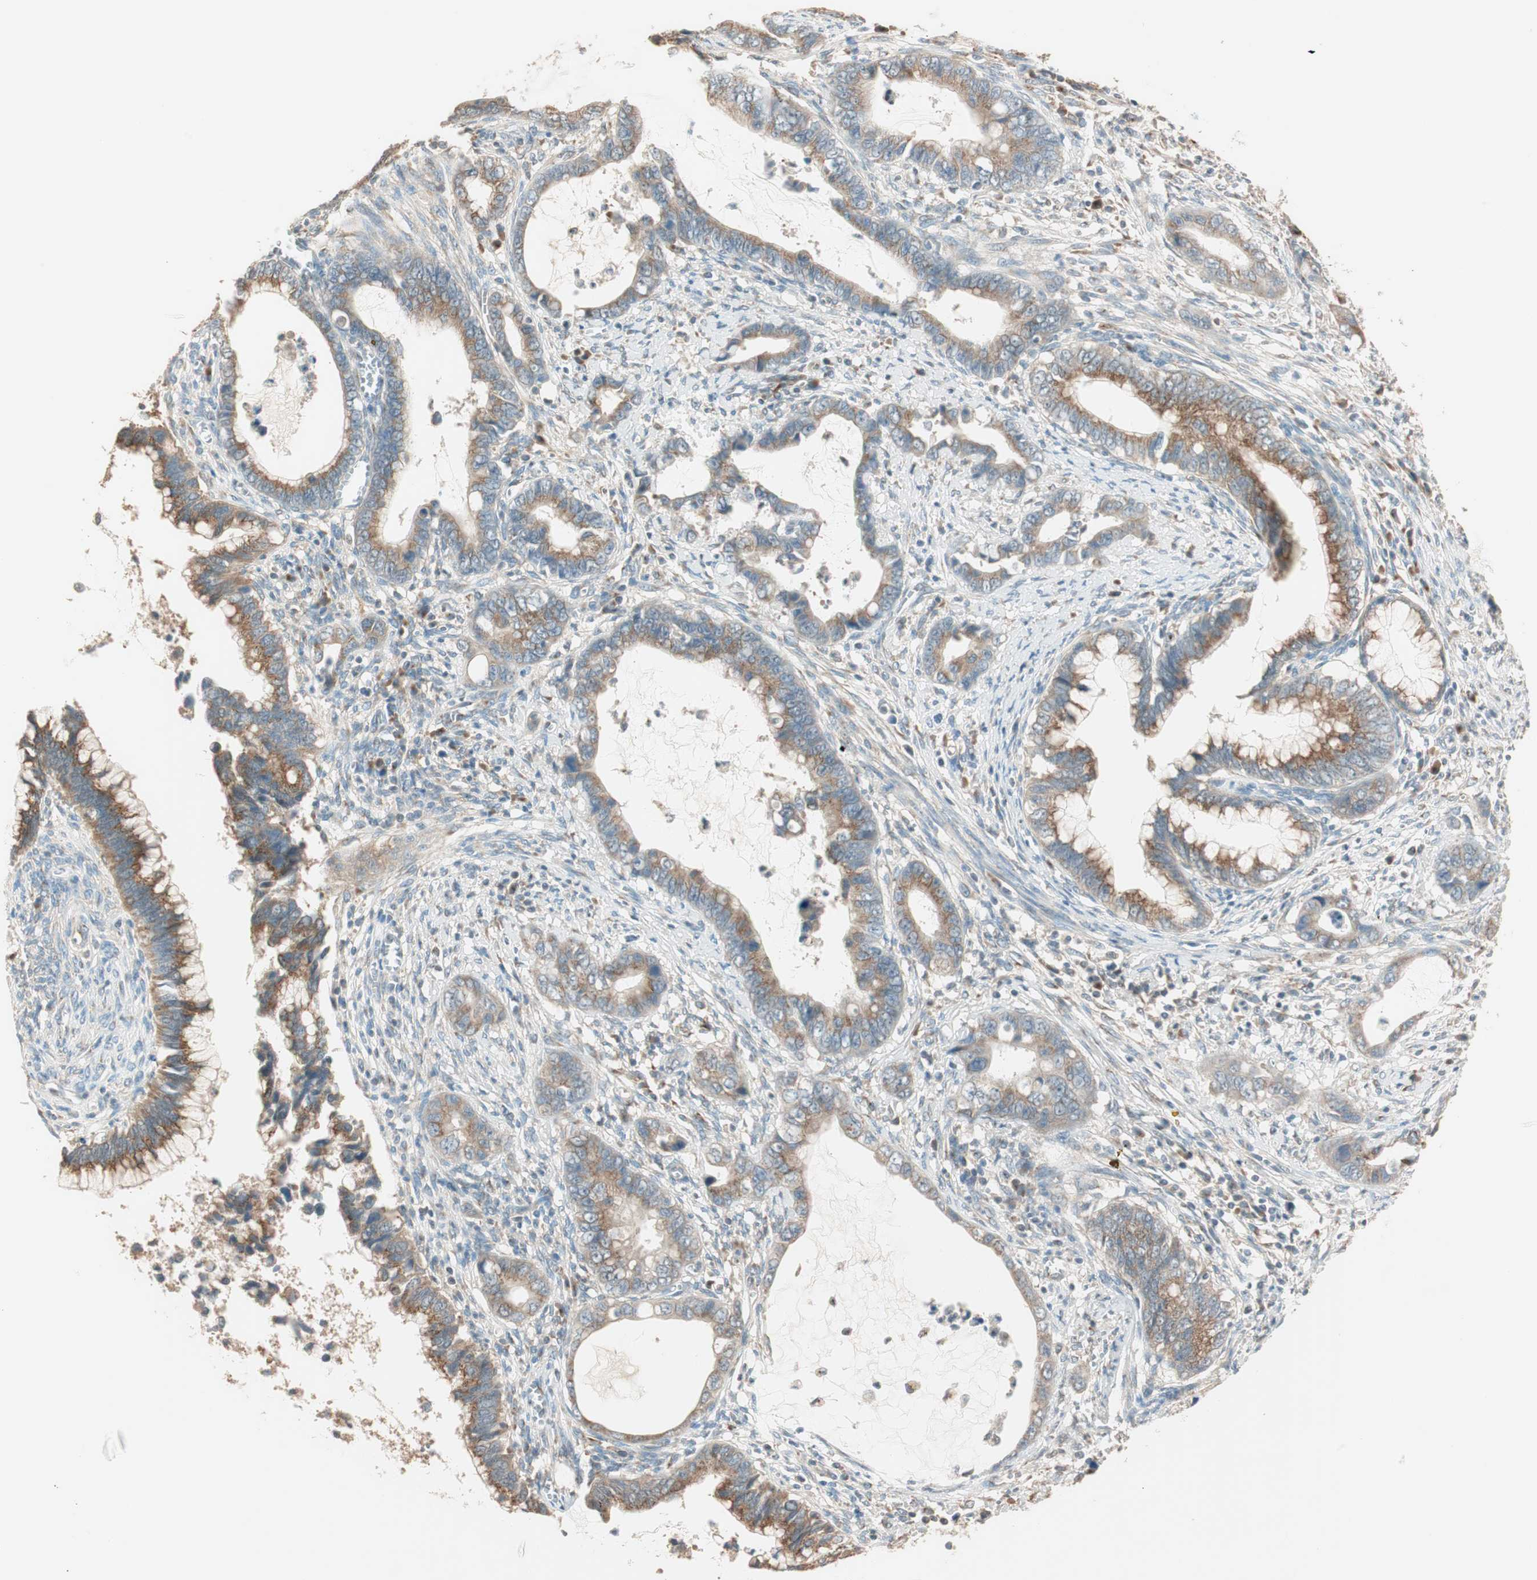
{"staining": {"intensity": "moderate", "quantity": ">75%", "location": "cytoplasmic/membranous"}, "tissue": "cervical cancer", "cell_type": "Tumor cells", "image_type": "cancer", "snomed": [{"axis": "morphology", "description": "Adenocarcinoma, NOS"}, {"axis": "topography", "description": "Cervix"}], "caption": "Immunohistochemistry (IHC) histopathology image of neoplastic tissue: human cervical adenocarcinoma stained using immunohistochemistry displays medium levels of moderate protein expression localized specifically in the cytoplasmic/membranous of tumor cells, appearing as a cytoplasmic/membranous brown color.", "gene": "SEC16A", "patient": {"sex": "female", "age": 44}}